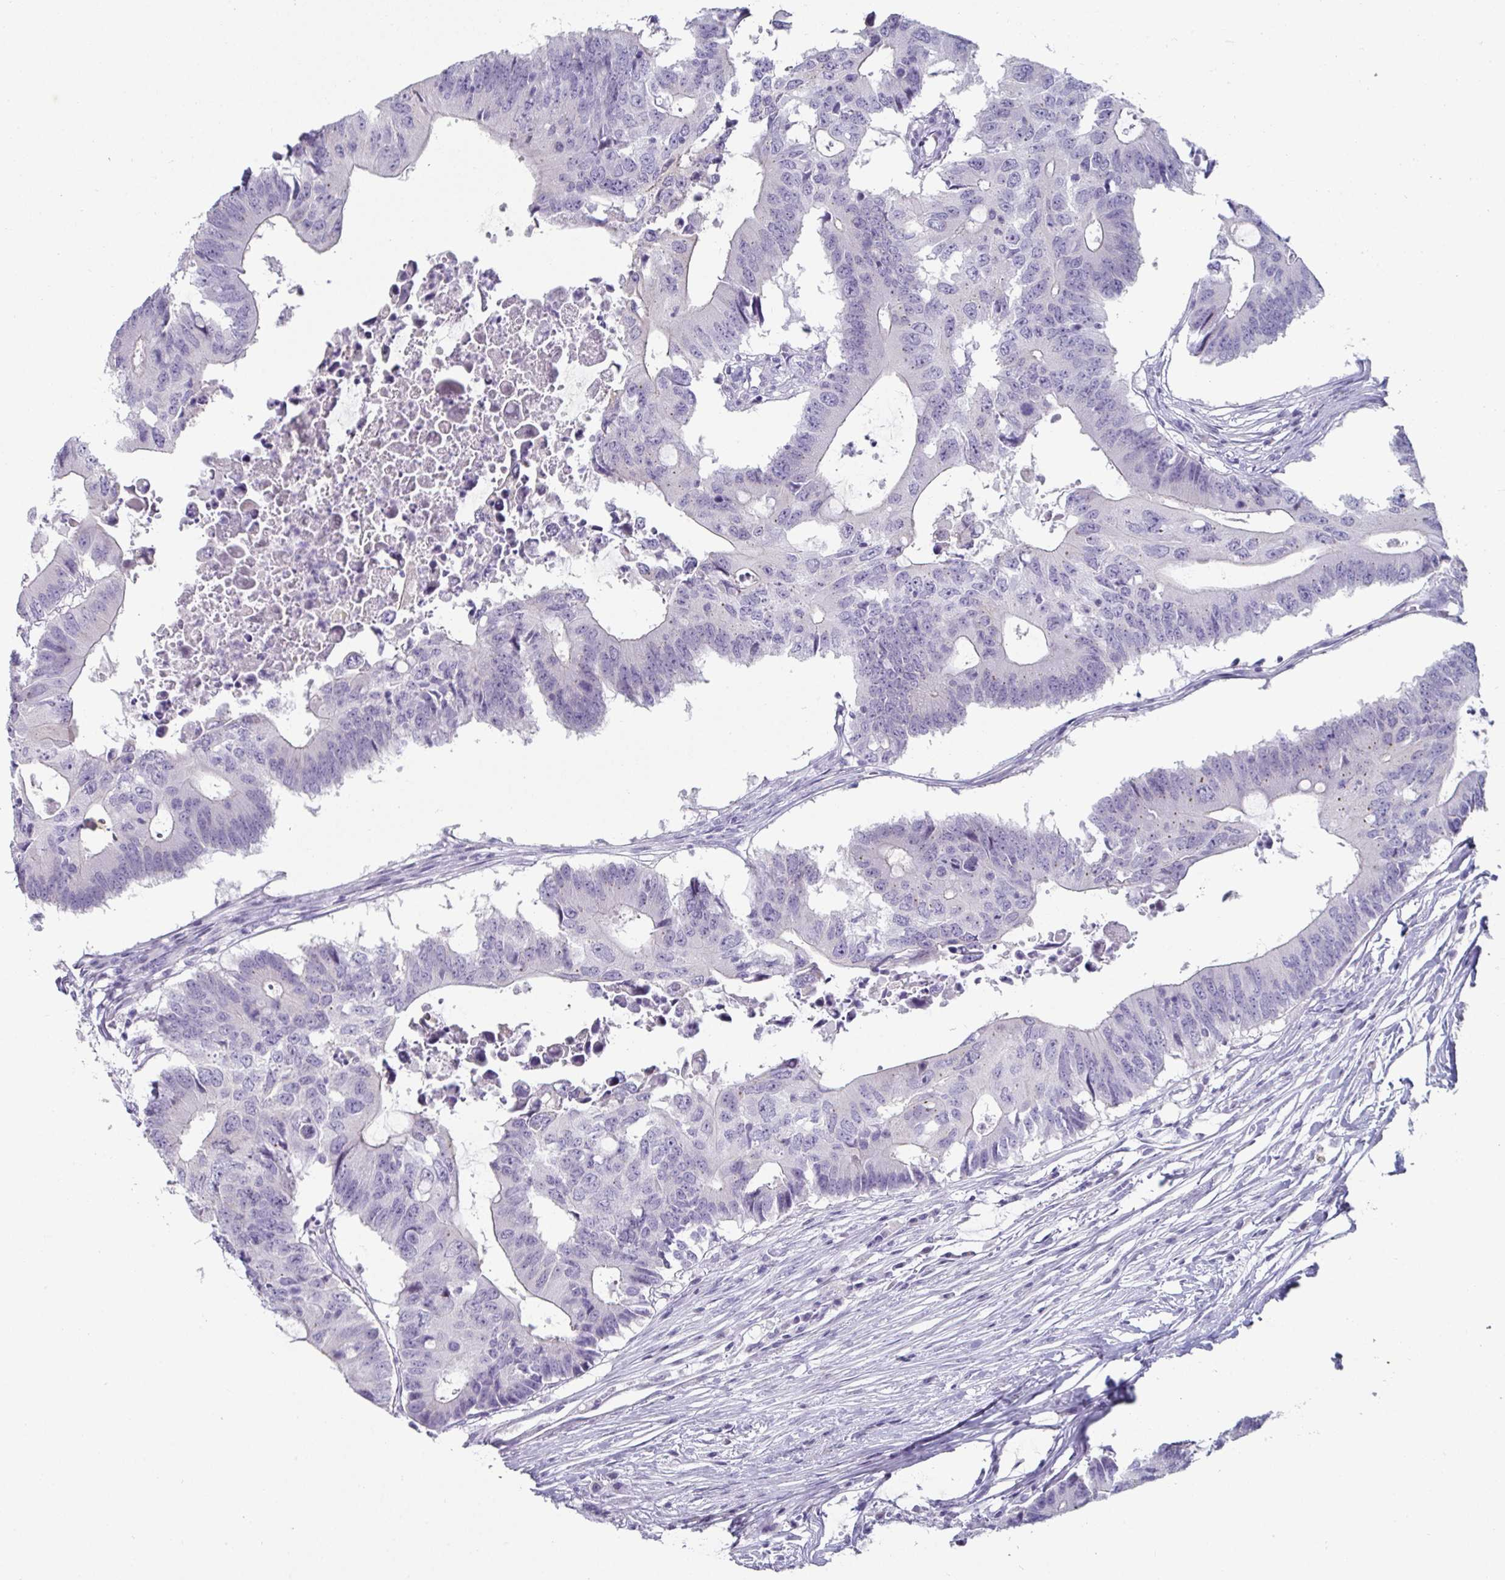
{"staining": {"intensity": "negative", "quantity": "none", "location": "none"}, "tissue": "colorectal cancer", "cell_type": "Tumor cells", "image_type": "cancer", "snomed": [{"axis": "morphology", "description": "Adenocarcinoma, NOS"}, {"axis": "topography", "description": "Colon"}], "caption": "A photomicrograph of colorectal cancer (adenocarcinoma) stained for a protein demonstrates no brown staining in tumor cells.", "gene": "VSIG10L", "patient": {"sex": "male", "age": 71}}